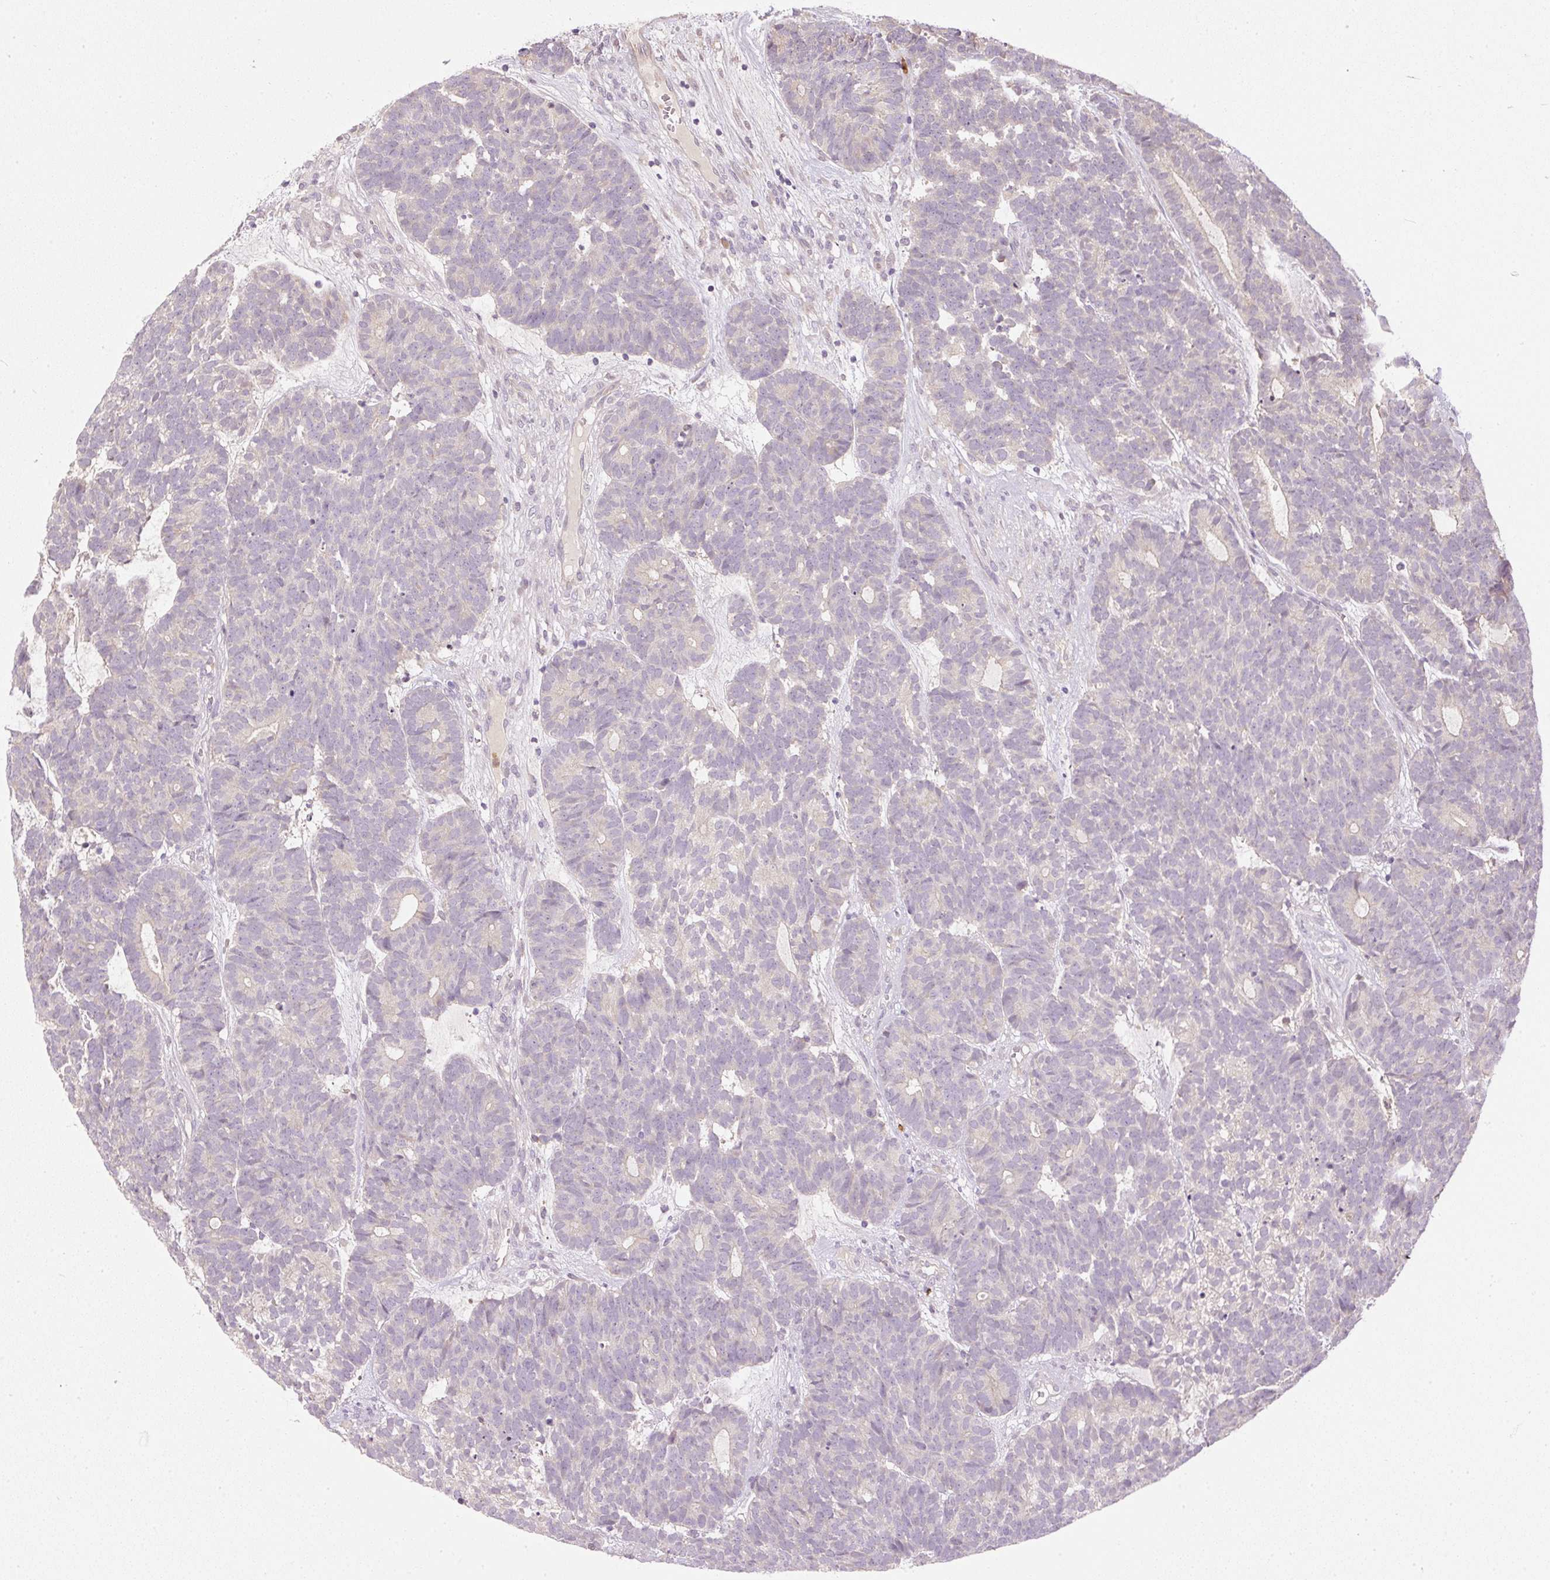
{"staining": {"intensity": "negative", "quantity": "none", "location": "none"}, "tissue": "head and neck cancer", "cell_type": "Tumor cells", "image_type": "cancer", "snomed": [{"axis": "morphology", "description": "Adenocarcinoma, NOS"}, {"axis": "topography", "description": "Head-Neck"}], "caption": "Immunohistochemistry (IHC) histopathology image of human head and neck cancer (adenocarcinoma) stained for a protein (brown), which reveals no staining in tumor cells.", "gene": "CTTNBP2", "patient": {"sex": "female", "age": 81}}